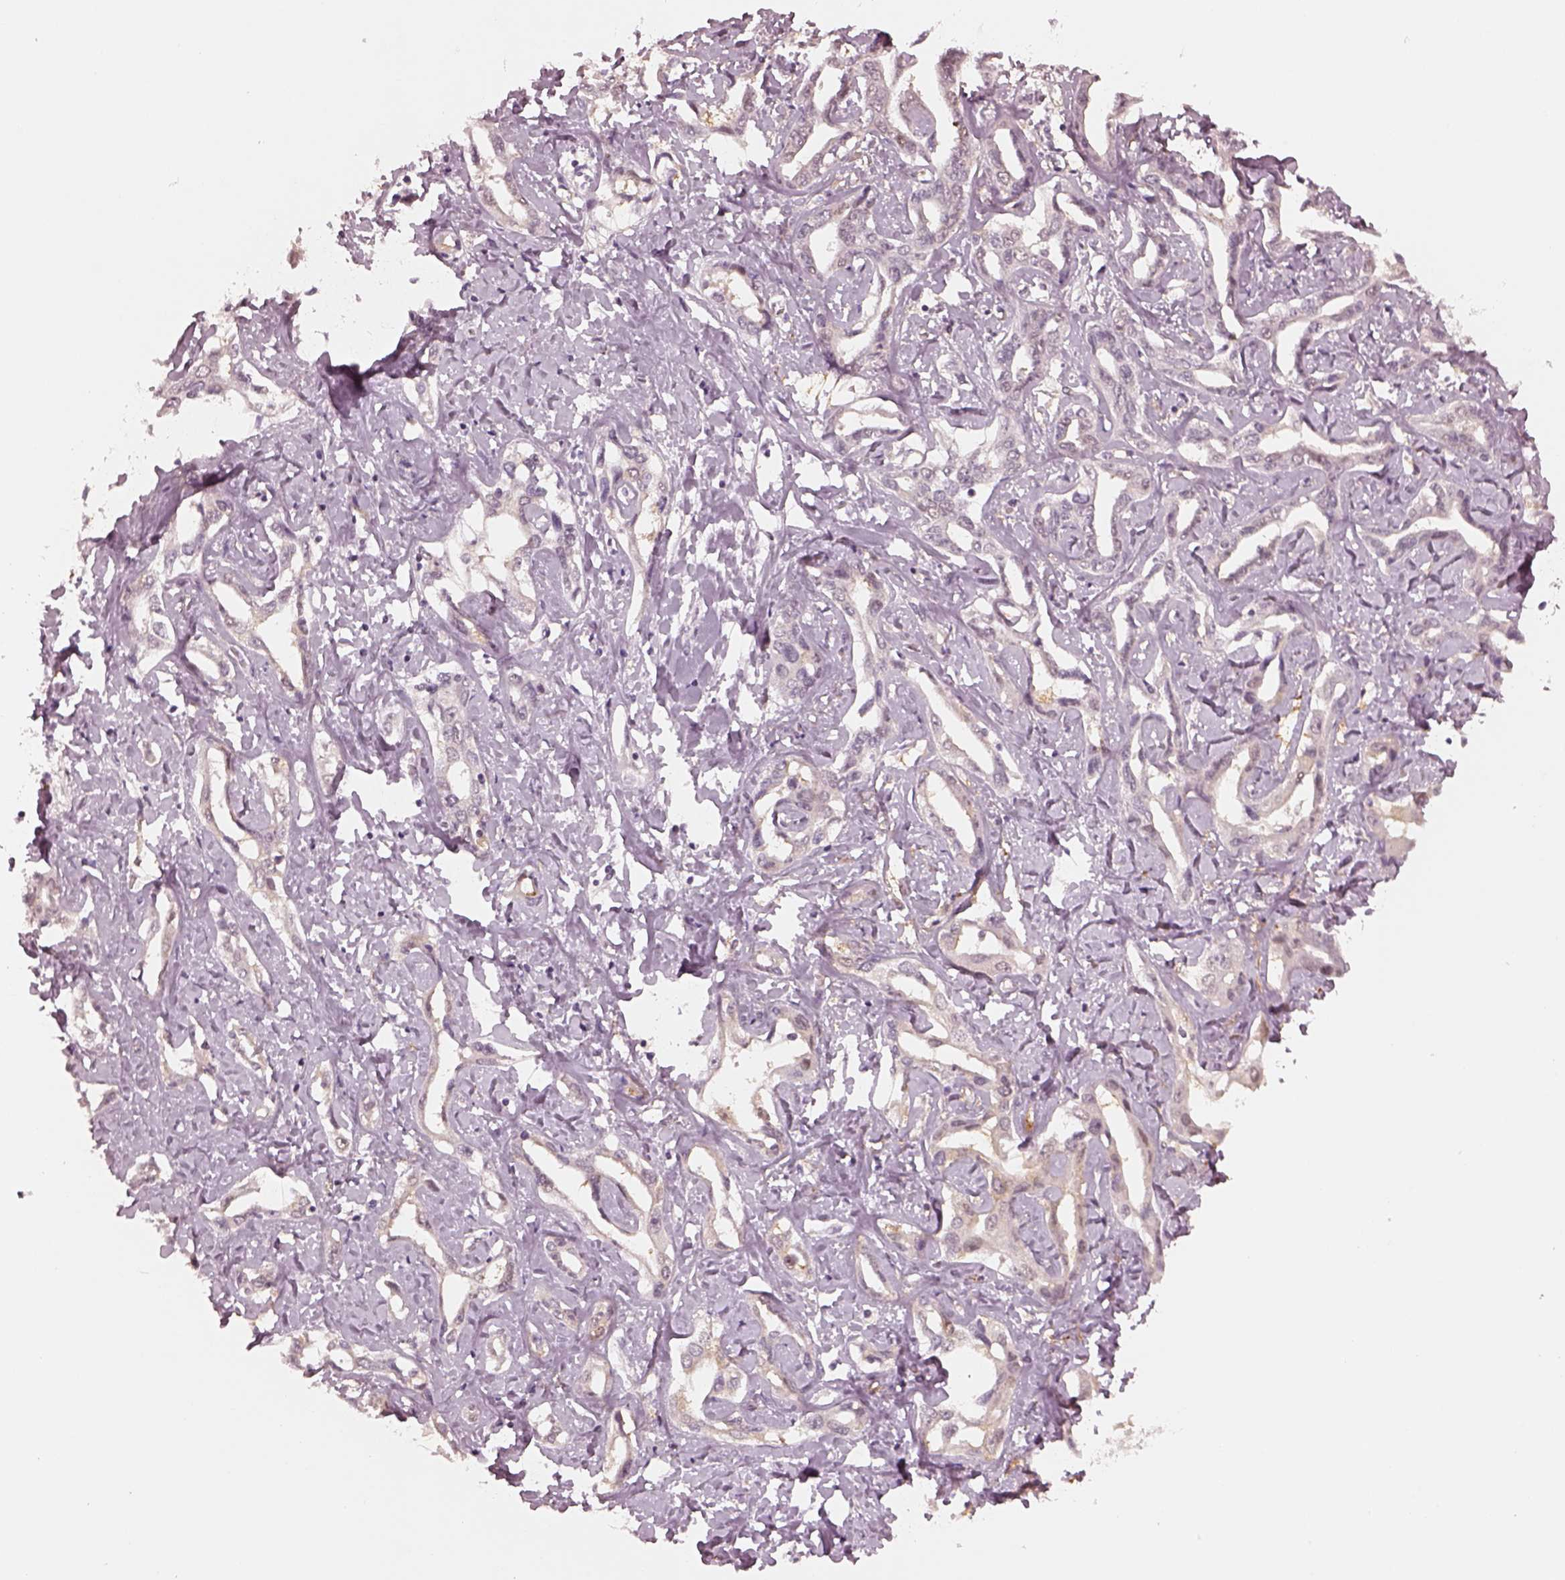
{"staining": {"intensity": "negative", "quantity": "none", "location": "none"}, "tissue": "liver cancer", "cell_type": "Tumor cells", "image_type": "cancer", "snomed": [{"axis": "morphology", "description": "Cholangiocarcinoma"}, {"axis": "topography", "description": "Liver"}], "caption": "This is a micrograph of IHC staining of liver cancer, which shows no positivity in tumor cells.", "gene": "EGR4", "patient": {"sex": "male", "age": 59}}